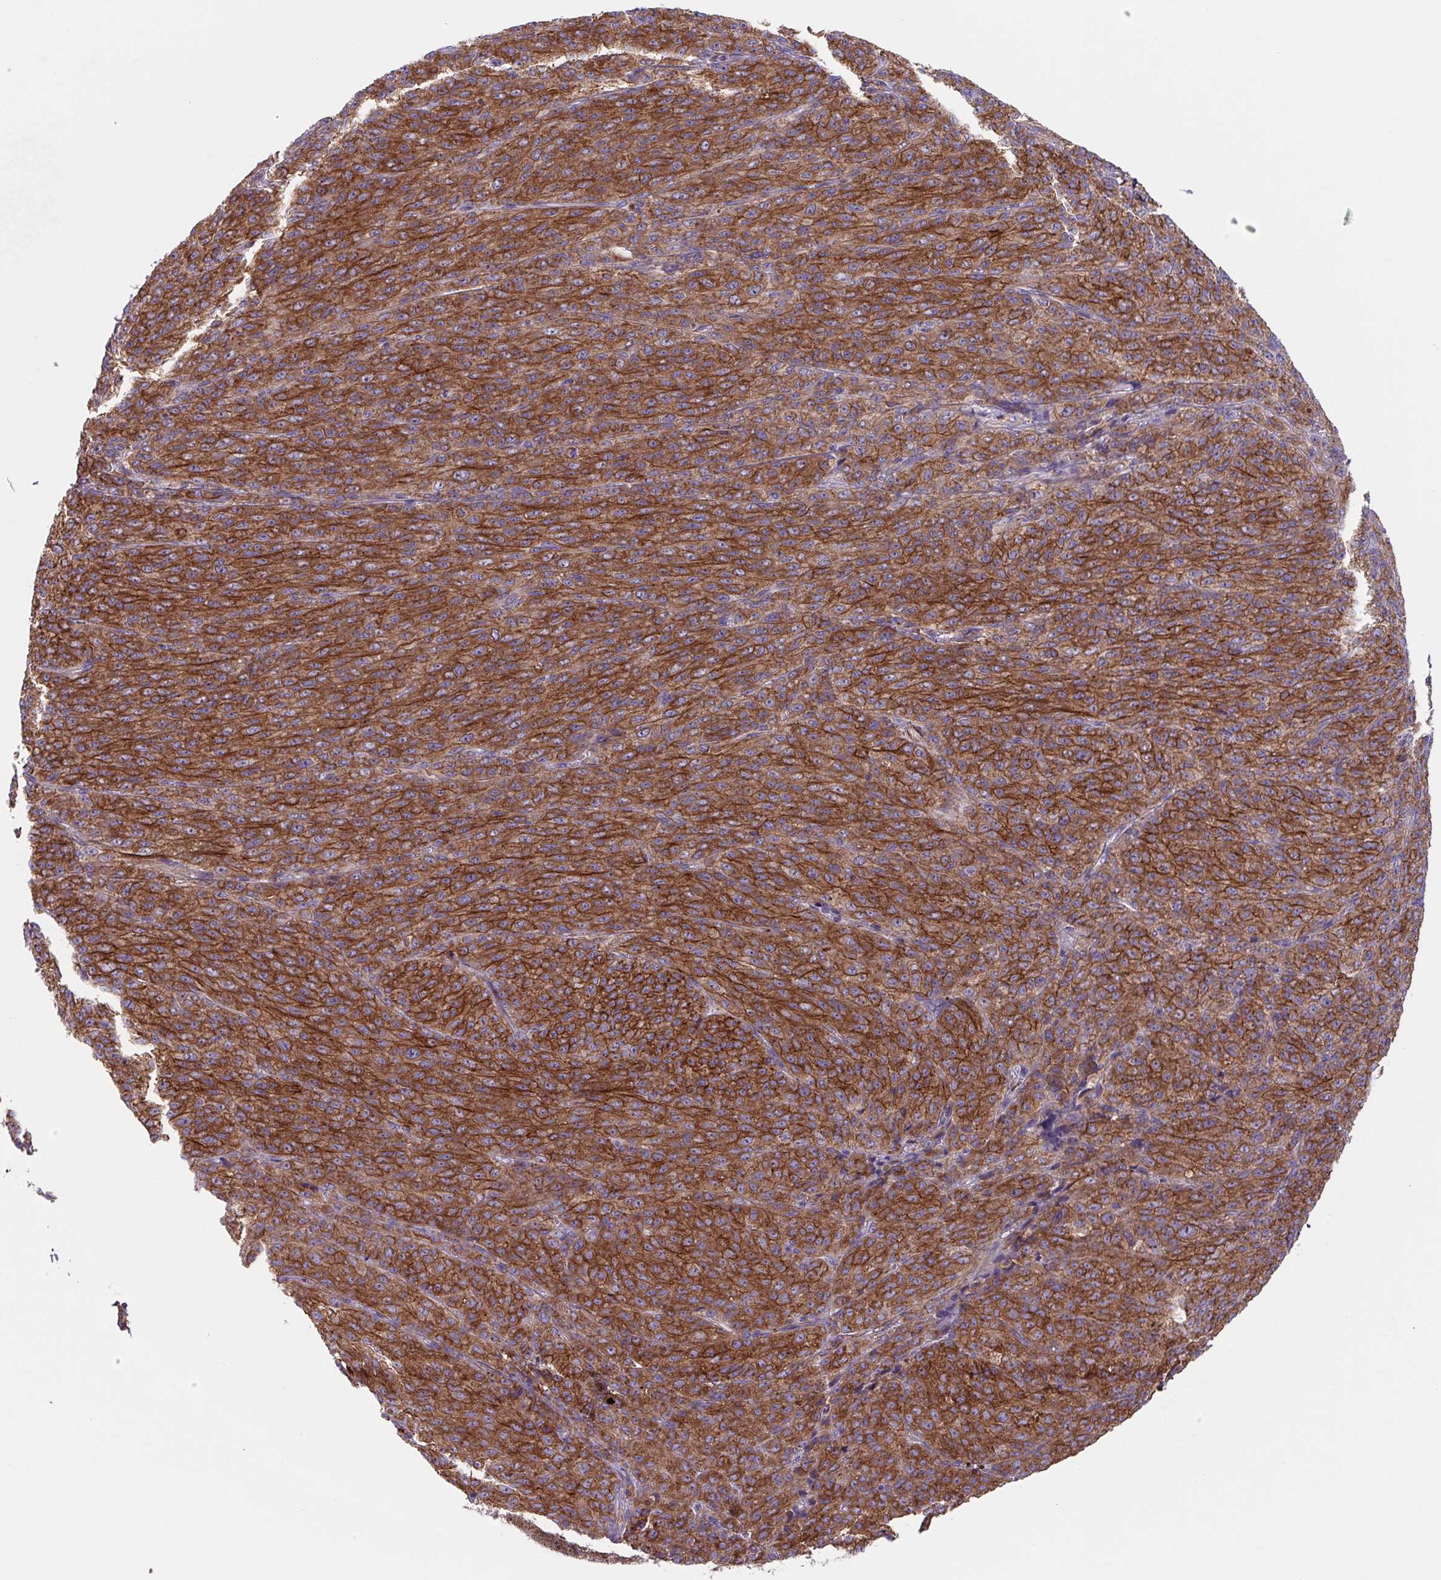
{"staining": {"intensity": "moderate", "quantity": ">75%", "location": "cytoplasmic/membranous"}, "tissue": "melanoma", "cell_type": "Tumor cells", "image_type": "cancer", "snomed": [{"axis": "morphology", "description": "Malignant melanoma, NOS"}, {"axis": "topography", "description": "Skin"}], "caption": "This photomicrograph exhibits immunohistochemistry (IHC) staining of human melanoma, with medium moderate cytoplasmic/membranous staining in about >75% of tumor cells.", "gene": "DHFR2", "patient": {"sex": "female", "age": 52}}